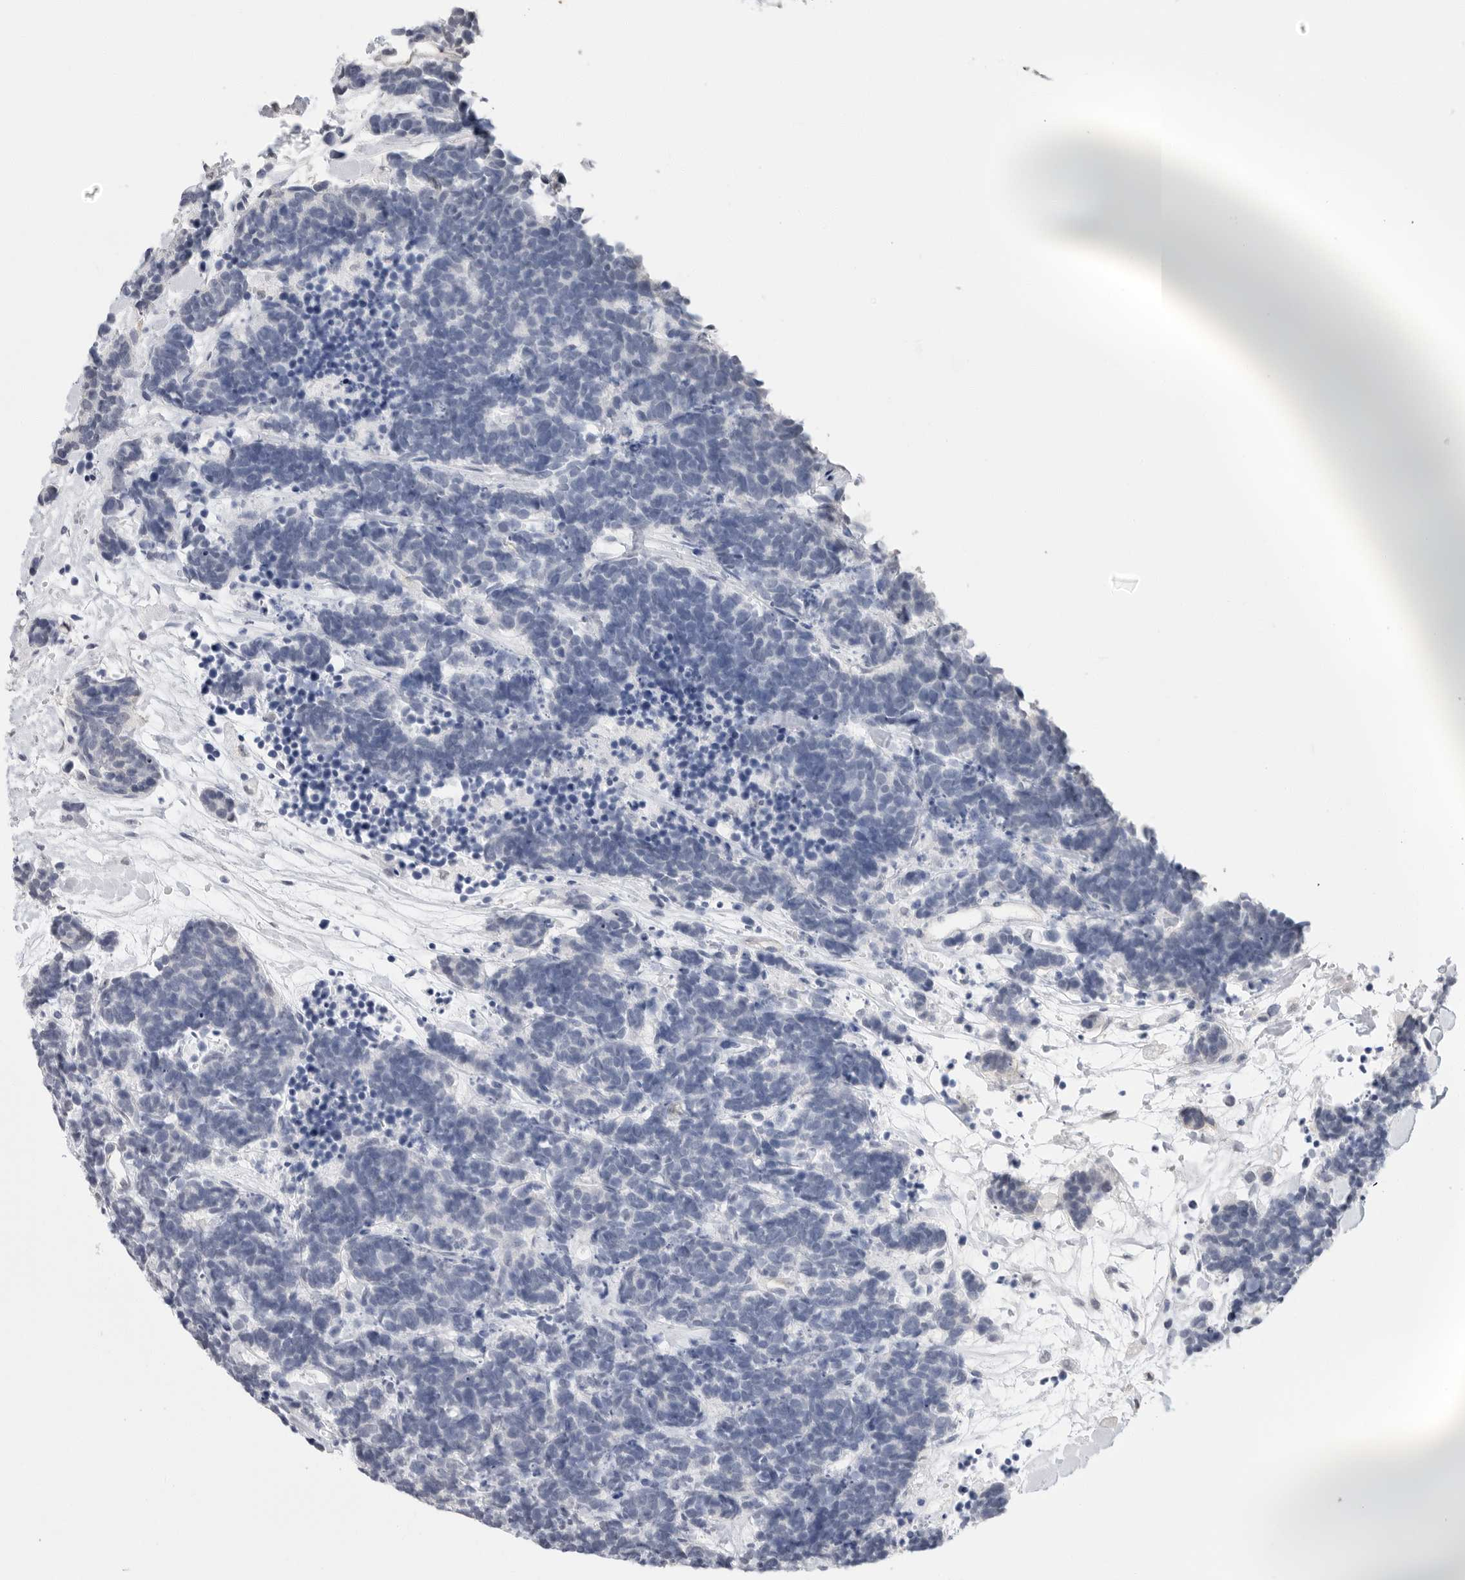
{"staining": {"intensity": "negative", "quantity": "none", "location": "none"}, "tissue": "carcinoid", "cell_type": "Tumor cells", "image_type": "cancer", "snomed": [{"axis": "morphology", "description": "Carcinoma, NOS"}, {"axis": "morphology", "description": "Carcinoid, malignant, NOS"}, {"axis": "topography", "description": "Urinary bladder"}], "caption": "Human carcinoma stained for a protein using immunohistochemistry shows no staining in tumor cells.", "gene": "ARHGEF10", "patient": {"sex": "male", "age": 57}}